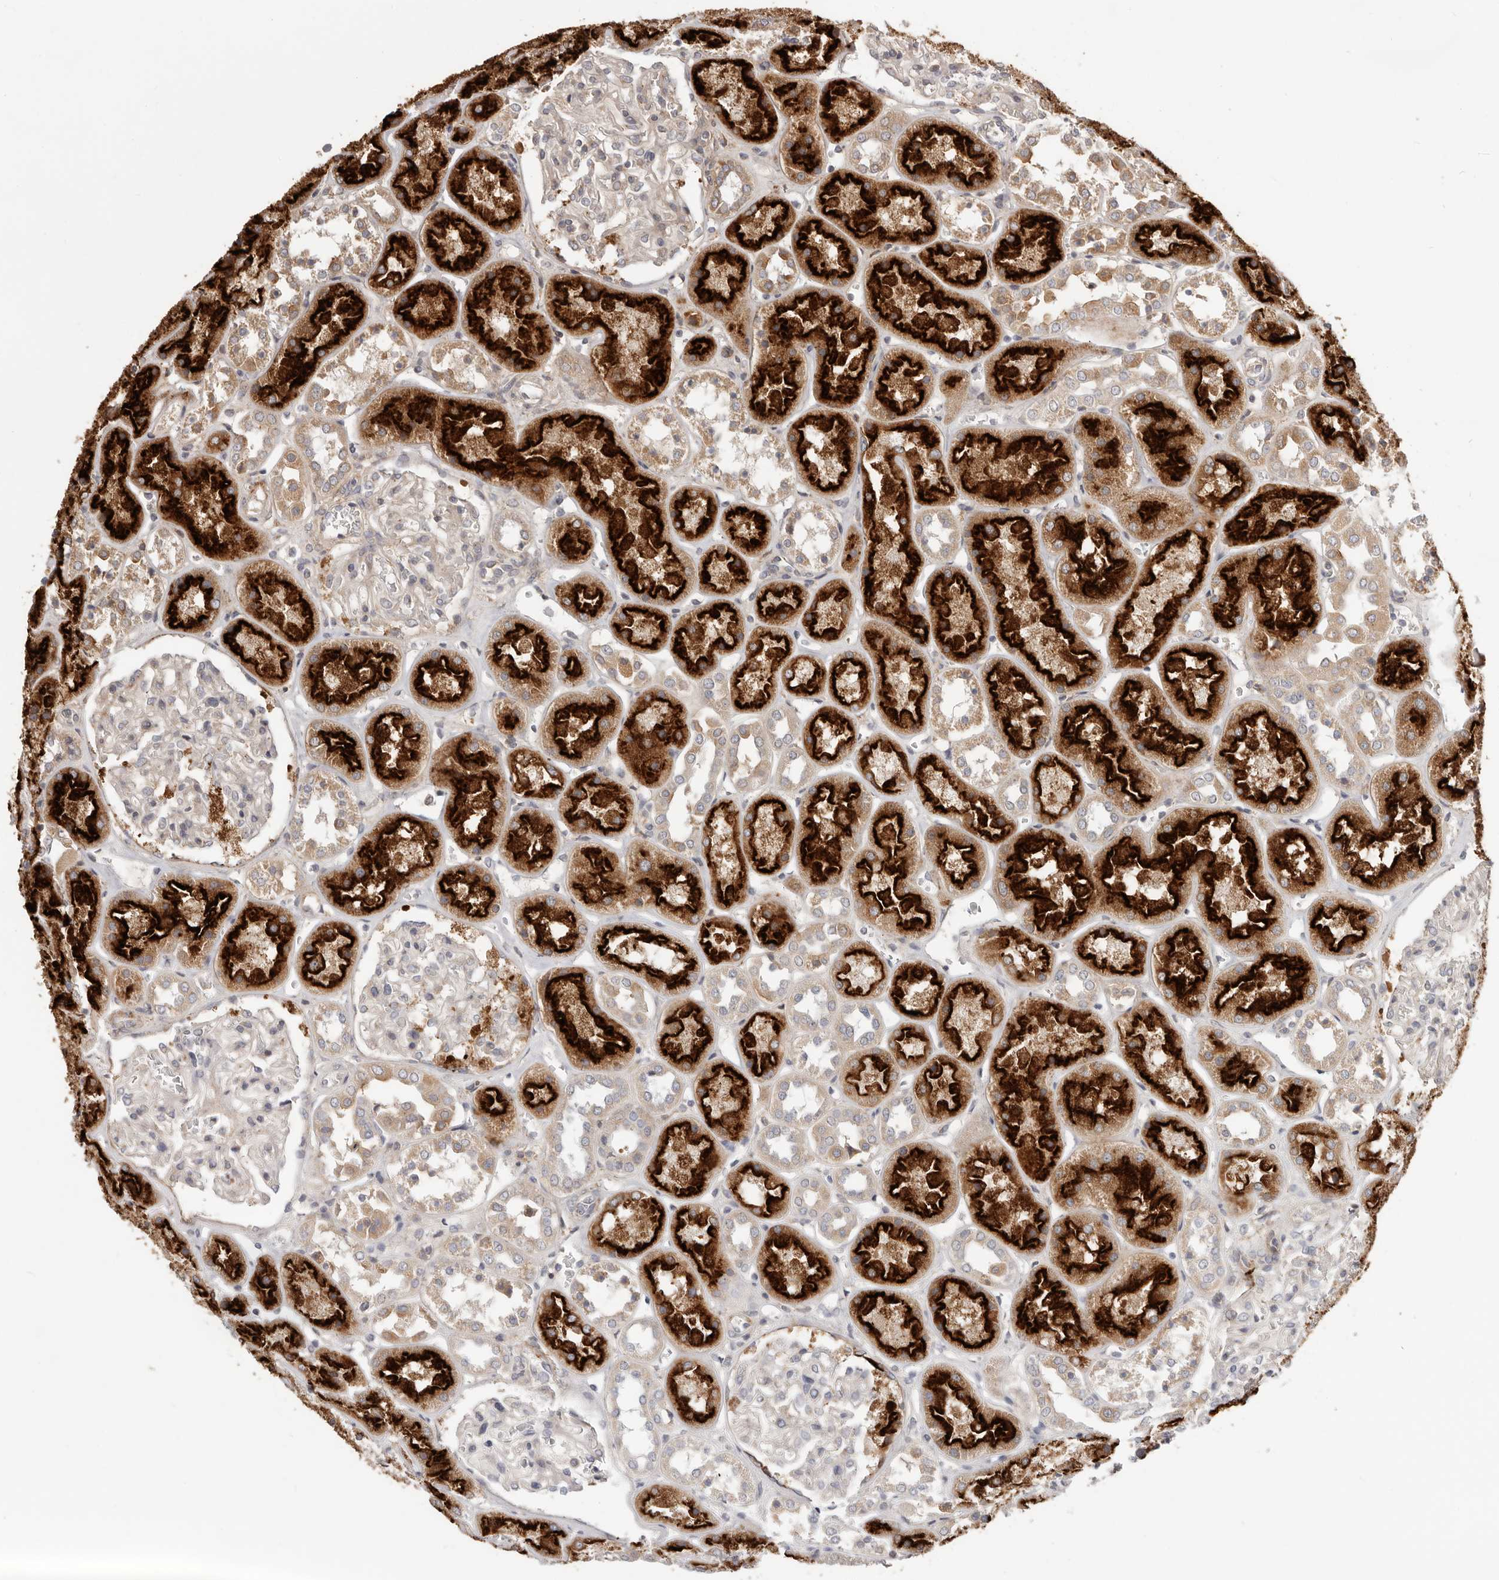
{"staining": {"intensity": "strong", "quantity": "<25%", "location": "cytoplasmic/membranous"}, "tissue": "kidney", "cell_type": "Cells in glomeruli", "image_type": "normal", "snomed": [{"axis": "morphology", "description": "Normal tissue, NOS"}, {"axis": "topography", "description": "Kidney"}], "caption": "Protein expression analysis of benign kidney exhibits strong cytoplasmic/membranous staining in about <25% of cells in glomeruli. Nuclei are stained in blue.", "gene": "LRP6", "patient": {"sex": "male", "age": 70}}